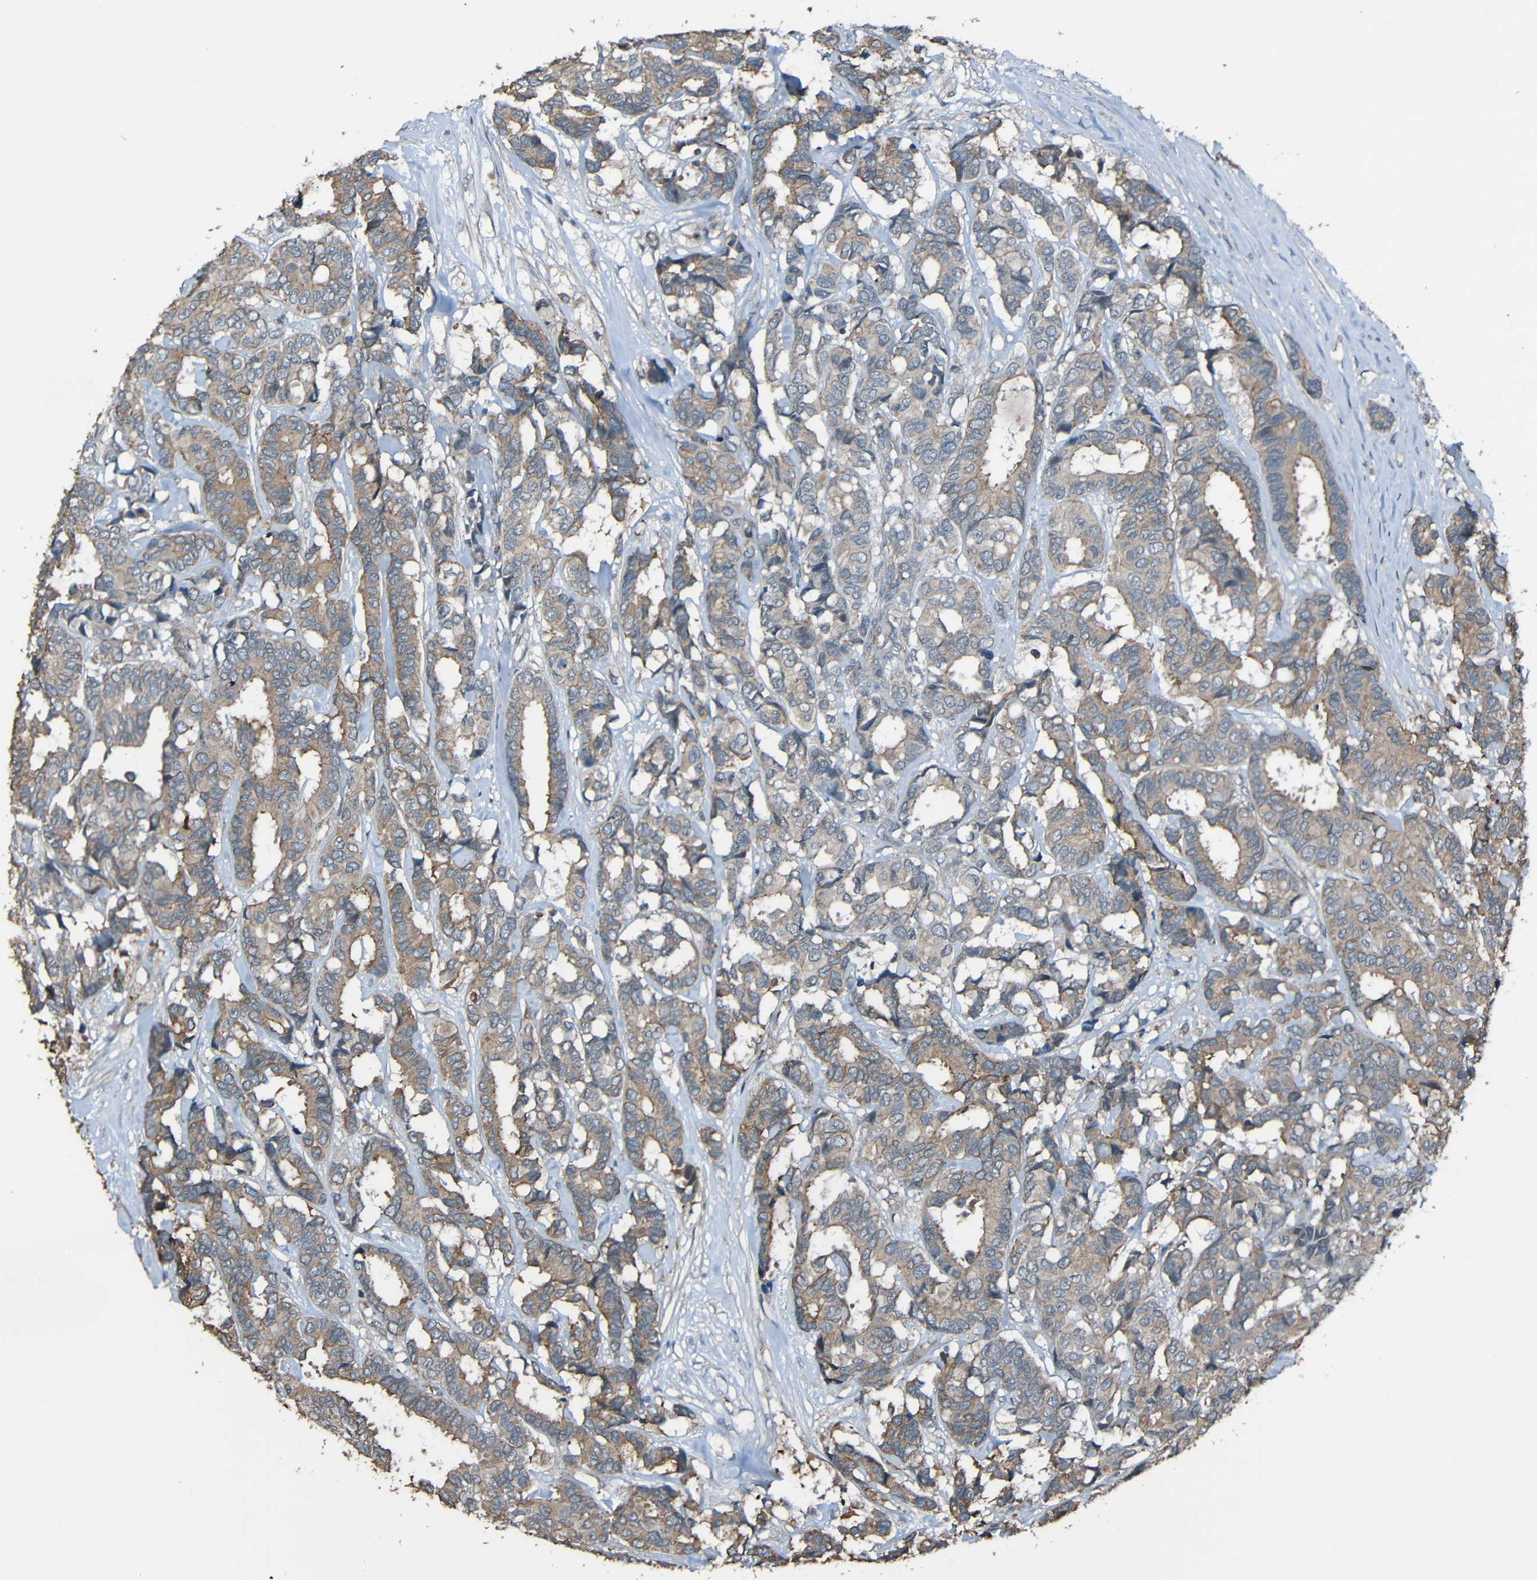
{"staining": {"intensity": "moderate", "quantity": ">75%", "location": "cytoplasmic/membranous"}, "tissue": "breast cancer", "cell_type": "Tumor cells", "image_type": "cancer", "snomed": [{"axis": "morphology", "description": "Duct carcinoma"}, {"axis": "topography", "description": "Breast"}], "caption": "This image shows IHC staining of human intraductal carcinoma (breast), with medium moderate cytoplasmic/membranous staining in about >75% of tumor cells.", "gene": "LGR5", "patient": {"sex": "female", "age": 87}}